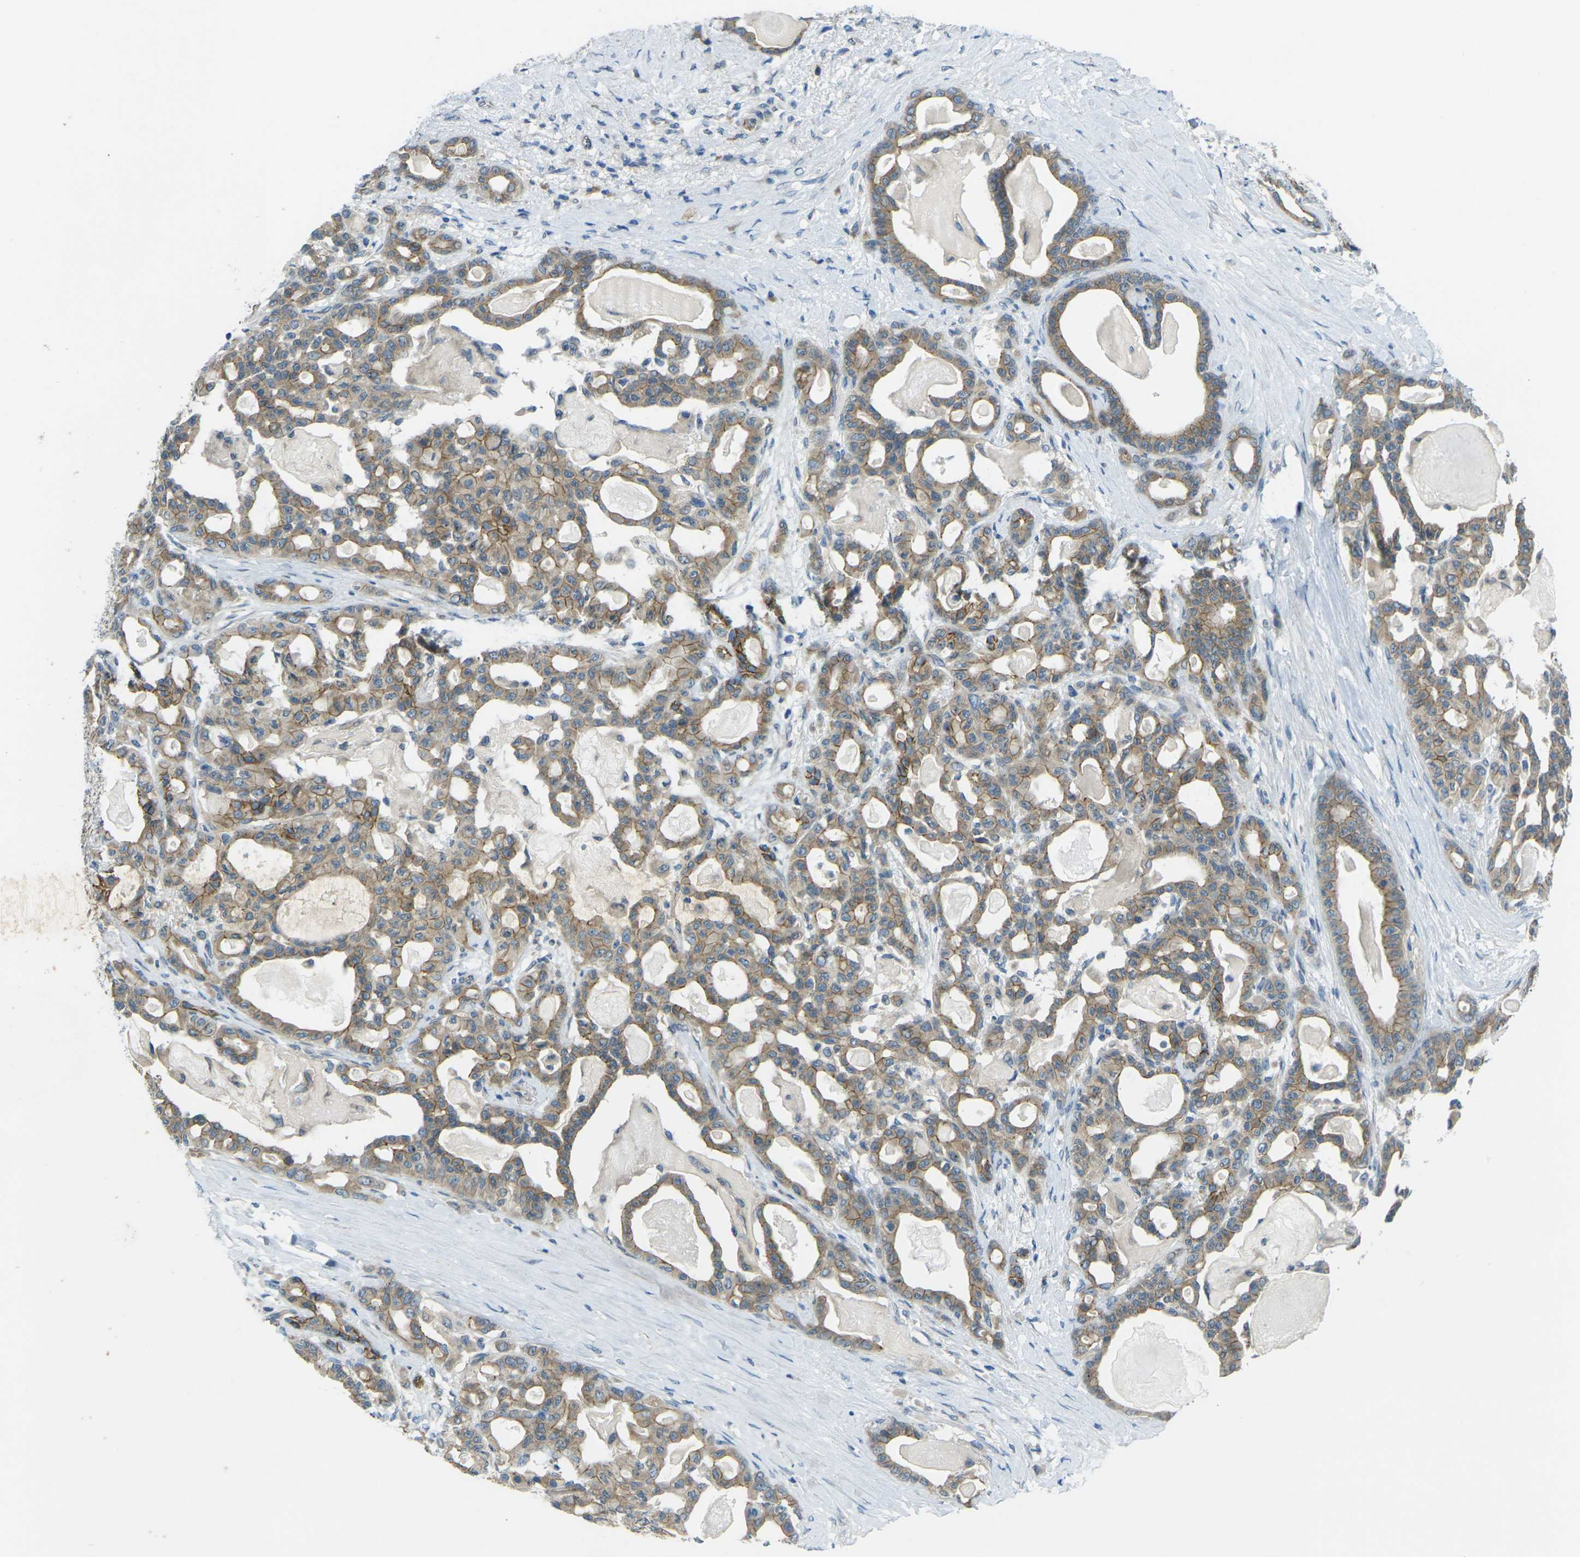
{"staining": {"intensity": "moderate", "quantity": "25%-75%", "location": "cytoplasmic/membranous"}, "tissue": "pancreatic cancer", "cell_type": "Tumor cells", "image_type": "cancer", "snomed": [{"axis": "morphology", "description": "Adenocarcinoma, NOS"}, {"axis": "topography", "description": "Pancreas"}], "caption": "Pancreatic cancer was stained to show a protein in brown. There is medium levels of moderate cytoplasmic/membranous expression in approximately 25%-75% of tumor cells.", "gene": "RHBDD1", "patient": {"sex": "male", "age": 63}}